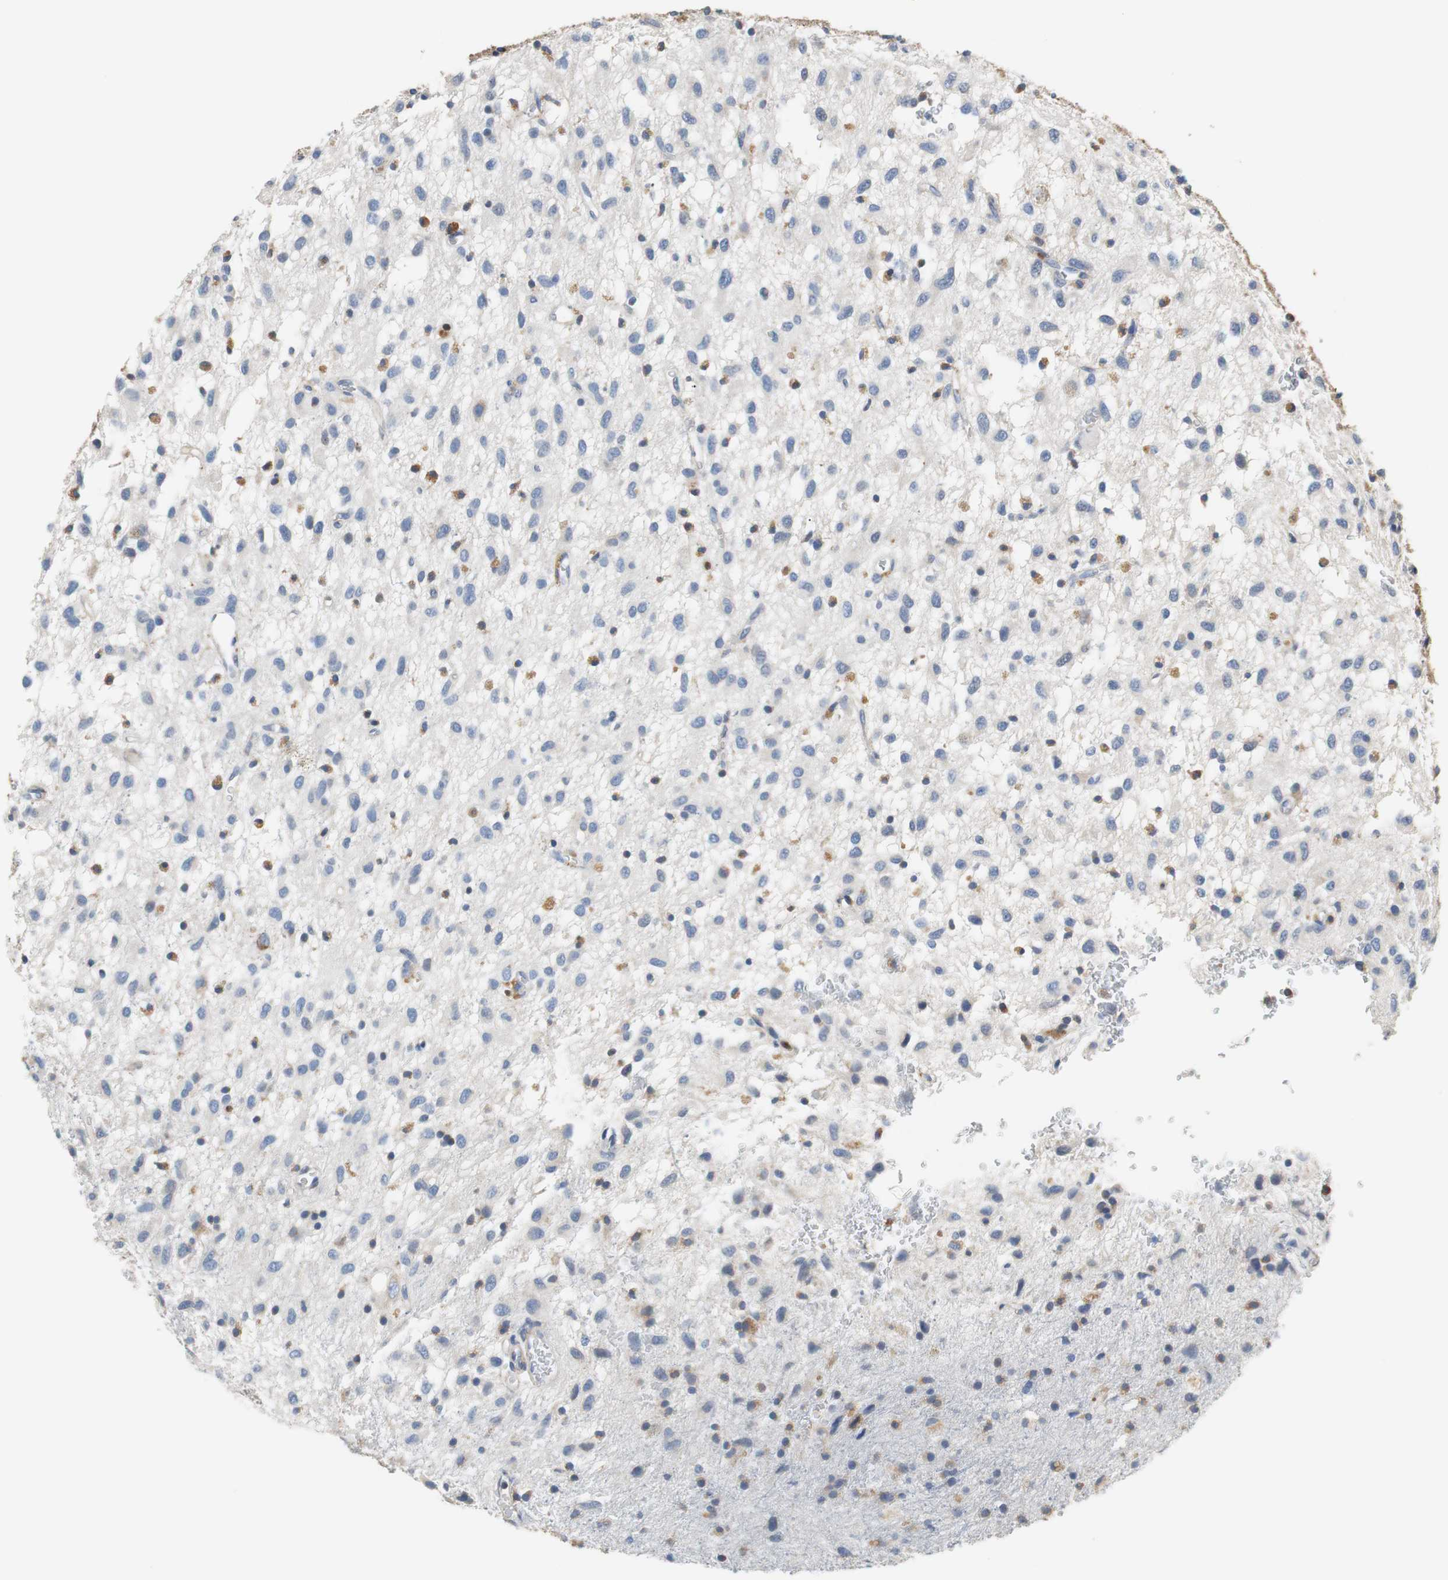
{"staining": {"intensity": "weak", "quantity": "<25%", "location": "cytoplasmic/membranous"}, "tissue": "glioma", "cell_type": "Tumor cells", "image_type": "cancer", "snomed": [{"axis": "morphology", "description": "Glioma, malignant, Low grade"}, {"axis": "topography", "description": "Brain"}], "caption": "Glioma was stained to show a protein in brown. There is no significant positivity in tumor cells. (Immunohistochemistry (ihc), brightfield microscopy, high magnification).", "gene": "VAMP8", "patient": {"sex": "male", "age": 77}}